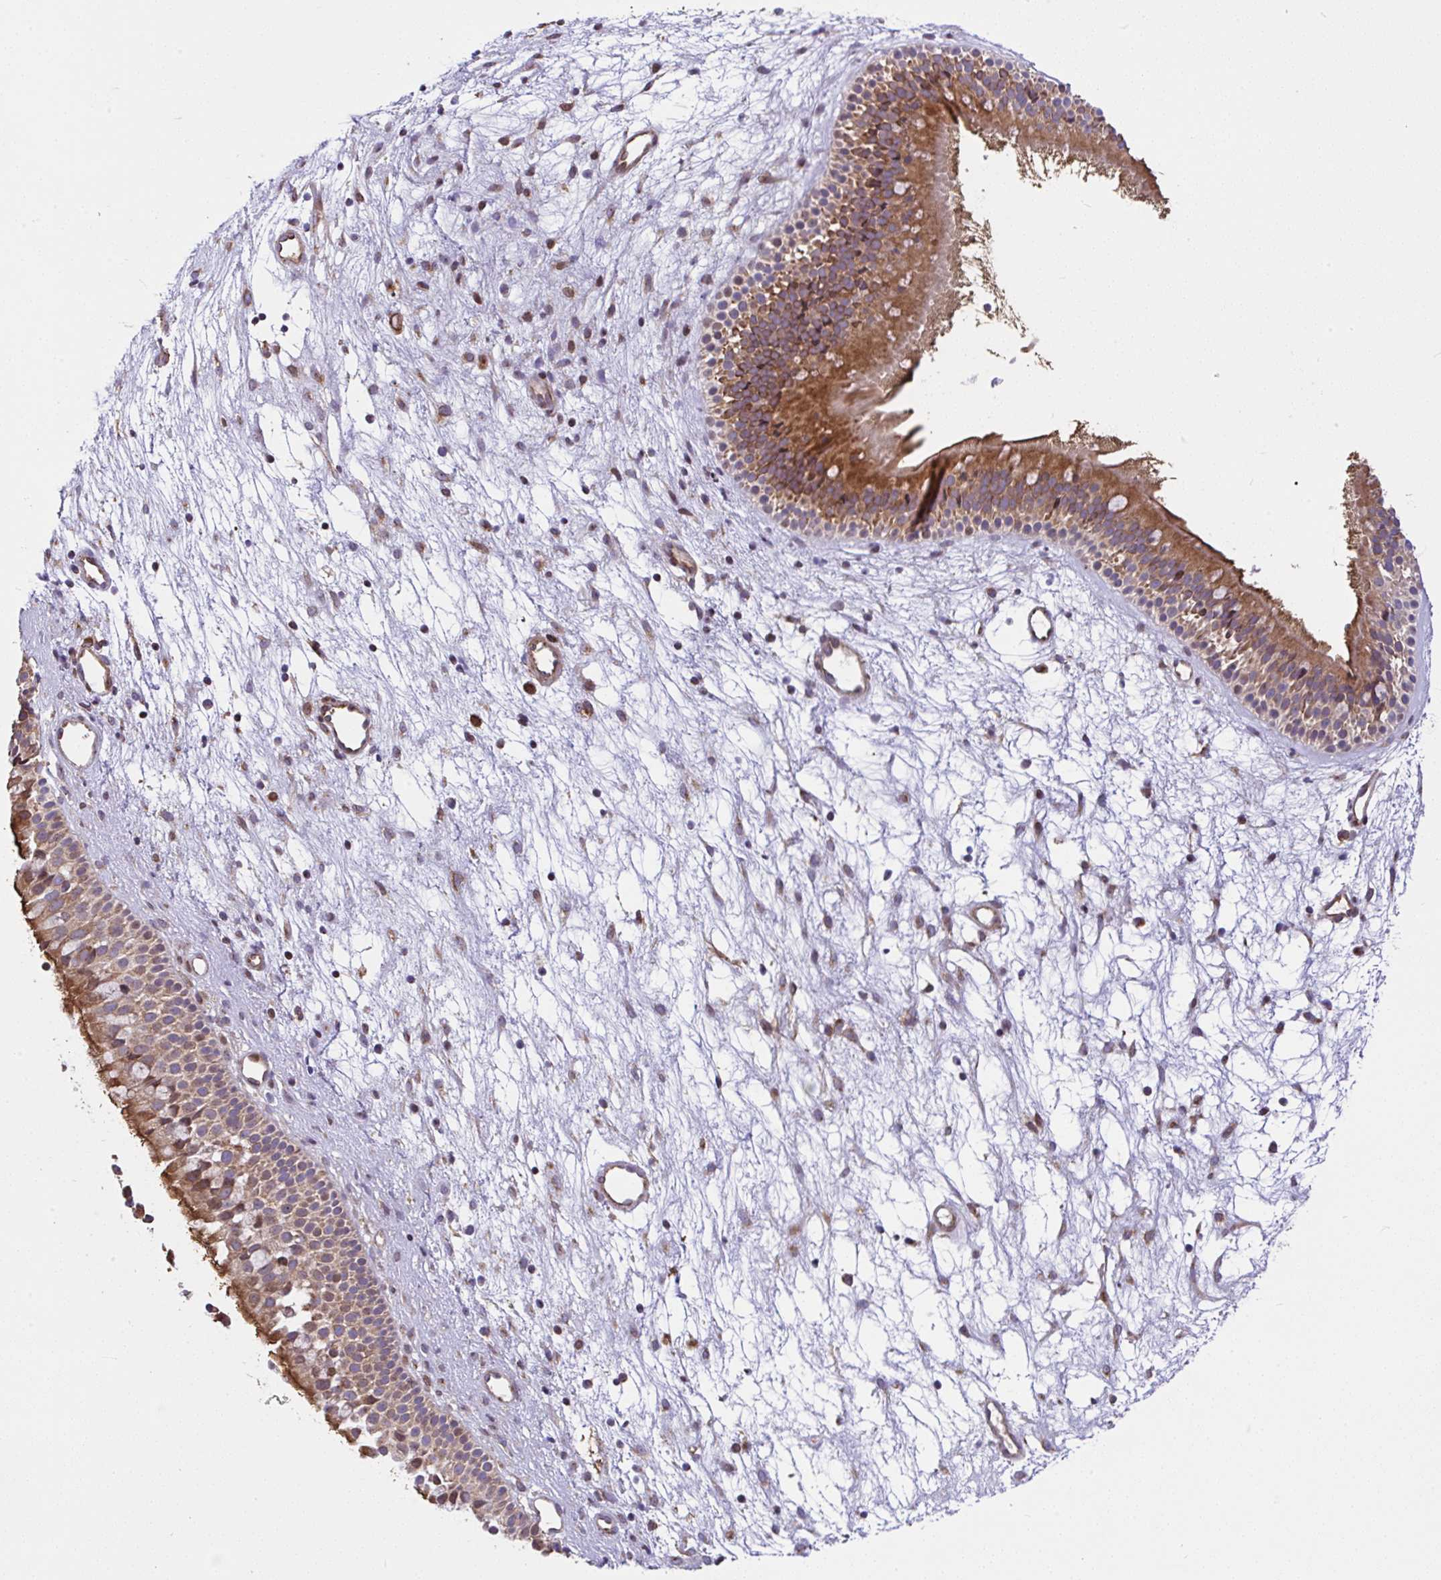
{"staining": {"intensity": "moderate", "quantity": ">75%", "location": "cytoplasmic/membranous,nuclear"}, "tissue": "nasopharynx", "cell_type": "Respiratory epithelial cells", "image_type": "normal", "snomed": [{"axis": "morphology", "description": "Normal tissue, NOS"}, {"axis": "morphology", "description": "Polyp, NOS"}, {"axis": "topography", "description": "Nasopharynx"}], "caption": "Nasopharynx stained with IHC displays moderate cytoplasmic/membranous,nuclear expression in approximately >75% of respiratory epithelial cells. (brown staining indicates protein expression, while blue staining denotes nuclei).", "gene": "FIGNL1", "patient": {"sex": "male", "age": 83}}